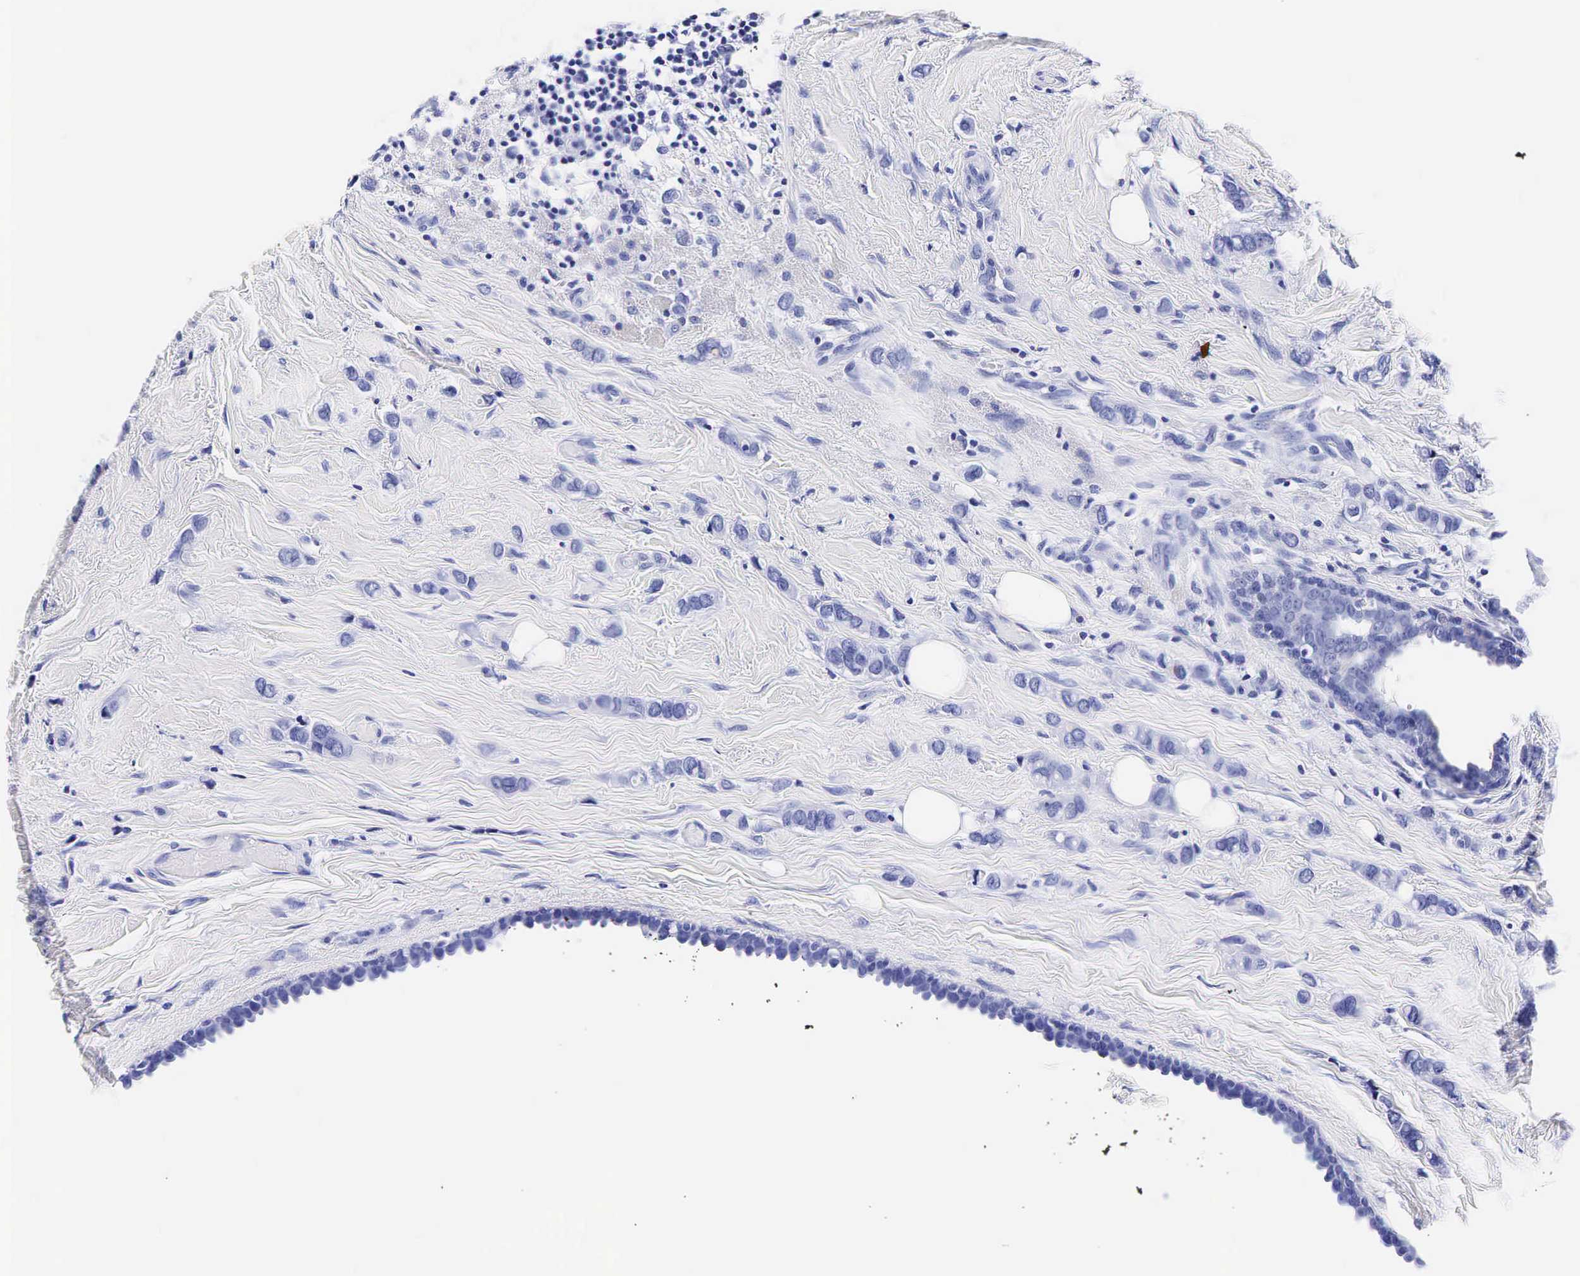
{"staining": {"intensity": "negative", "quantity": "none", "location": "none"}, "tissue": "breast cancer", "cell_type": "Tumor cells", "image_type": "cancer", "snomed": [{"axis": "morphology", "description": "Duct carcinoma"}, {"axis": "topography", "description": "Breast"}], "caption": "Intraductal carcinoma (breast) stained for a protein using immunohistochemistry exhibits no staining tumor cells.", "gene": "KLK3", "patient": {"sex": "female", "age": 72}}